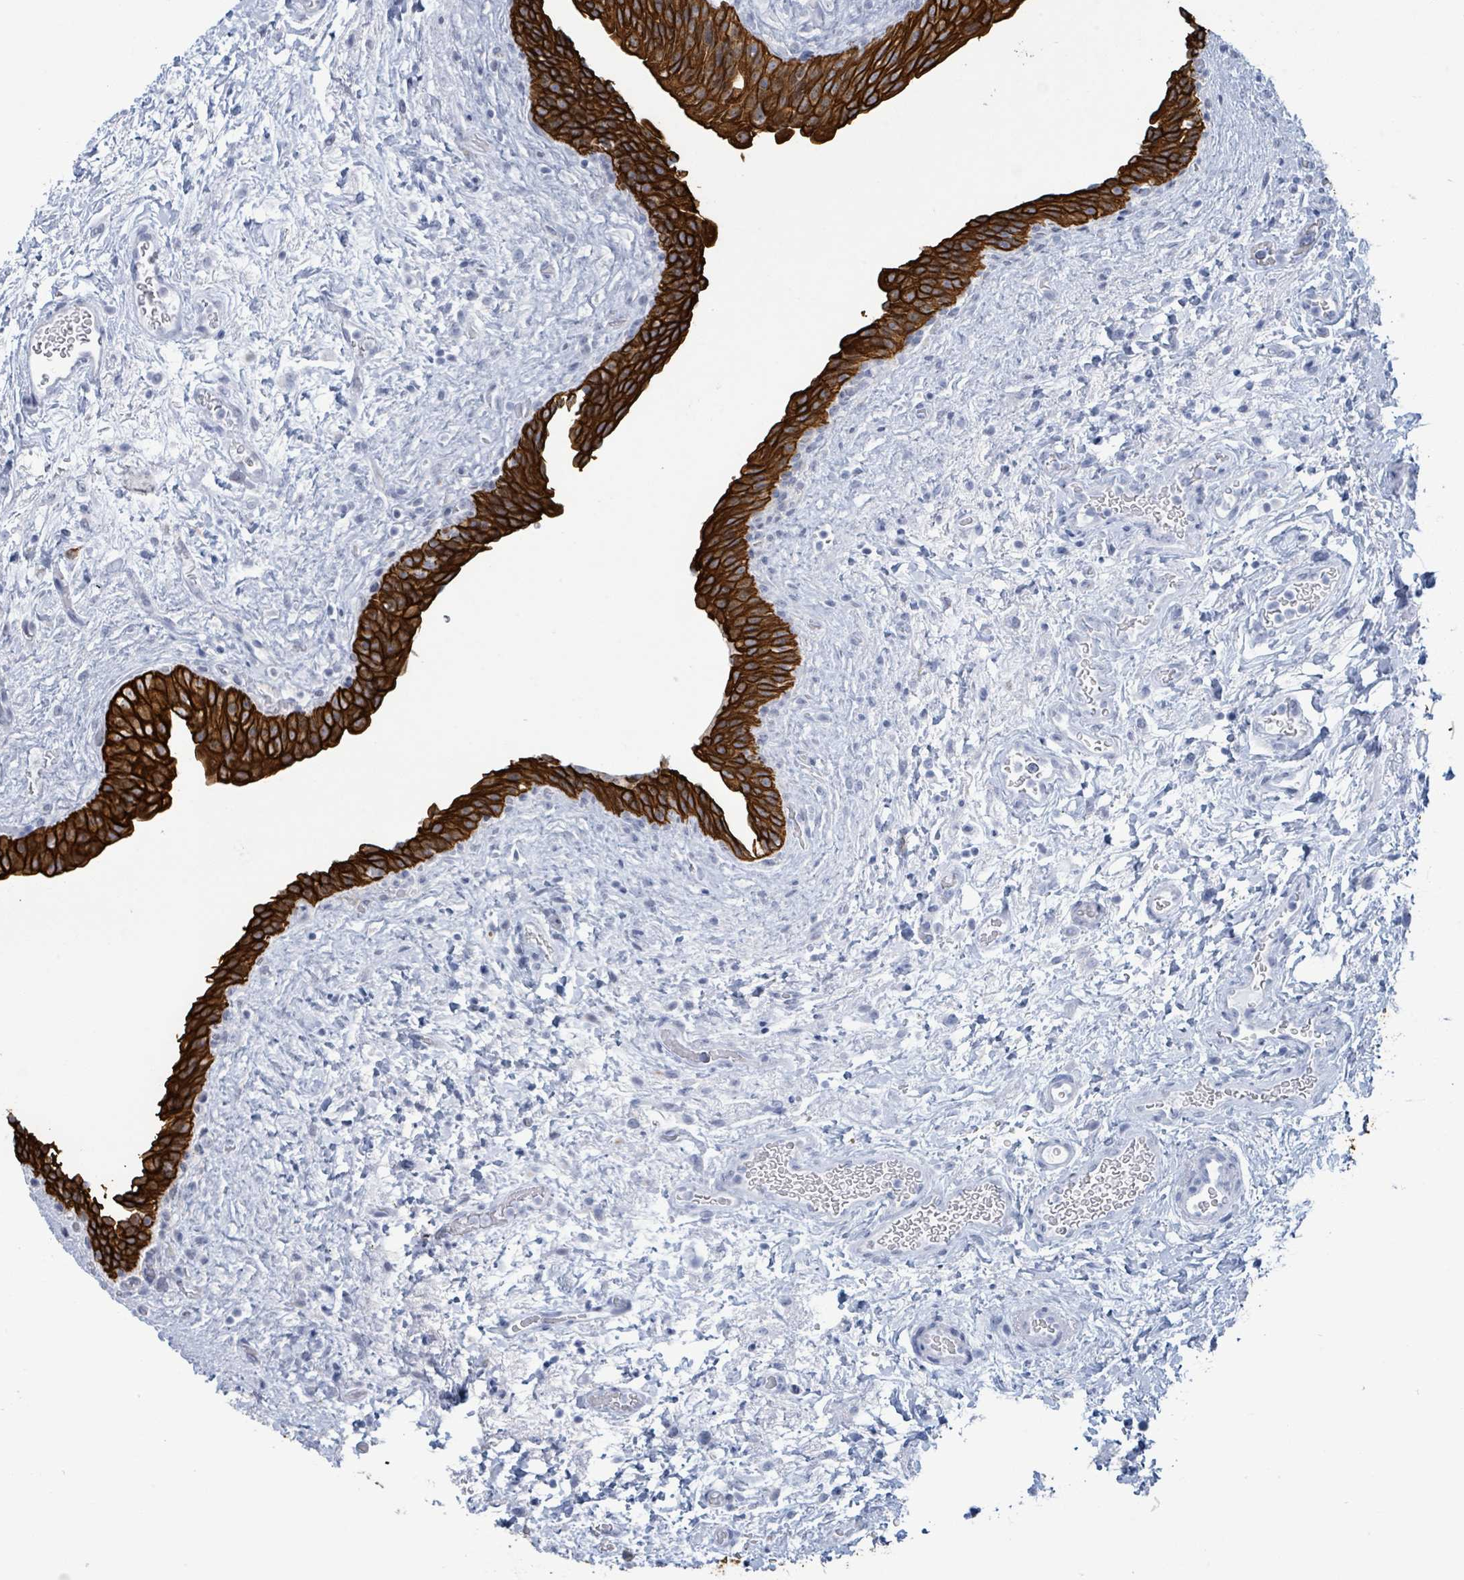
{"staining": {"intensity": "strong", "quantity": ">75%", "location": "cytoplasmic/membranous"}, "tissue": "urinary bladder", "cell_type": "Urothelial cells", "image_type": "normal", "snomed": [{"axis": "morphology", "description": "Normal tissue, NOS"}, {"axis": "topography", "description": "Urinary bladder"}], "caption": "Urinary bladder was stained to show a protein in brown. There is high levels of strong cytoplasmic/membranous expression in approximately >75% of urothelial cells. Immunohistochemistry stains the protein of interest in brown and the nuclei are stained blue.", "gene": "KRT8", "patient": {"sex": "male", "age": 69}}